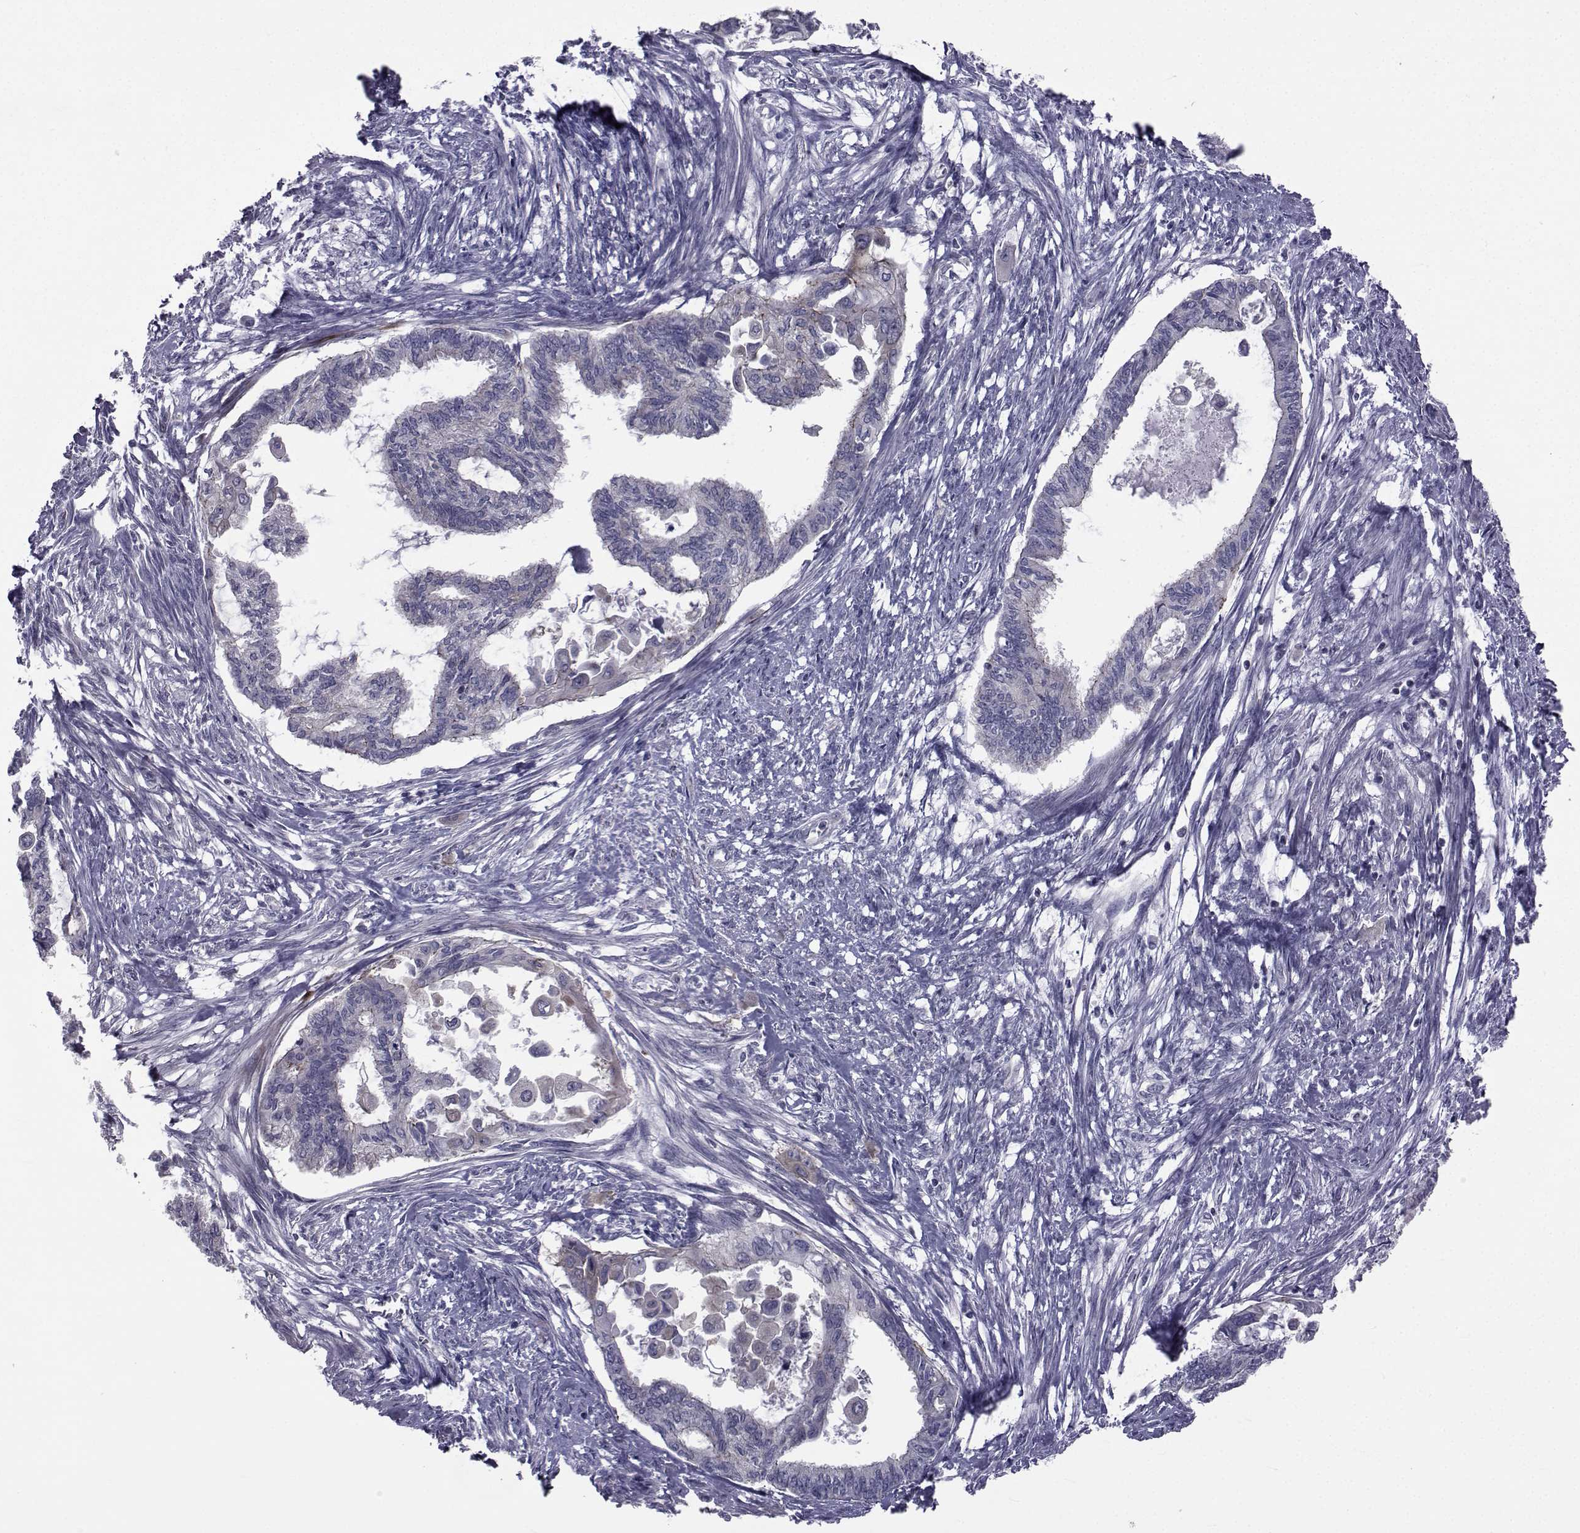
{"staining": {"intensity": "moderate", "quantity": "<25%", "location": "cytoplasmic/membranous"}, "tissue": "endometrial cancer", "cell_type": "Tumor cells", "image_type": "cancer", "snomed": [{"axis": "morphology", "description": "Adenocarcinoma, NOS"}, {"axis": "topography", "description": "Endometrium"}], "caption": "This image demonstrates IHC staining of endometrial cancer, with low moderate cytoplasmic/membranous positivity in approximately <25% of tumor cells.", "gene": "SLC30A10", "patient": {"sex": "female", "age": 86}}